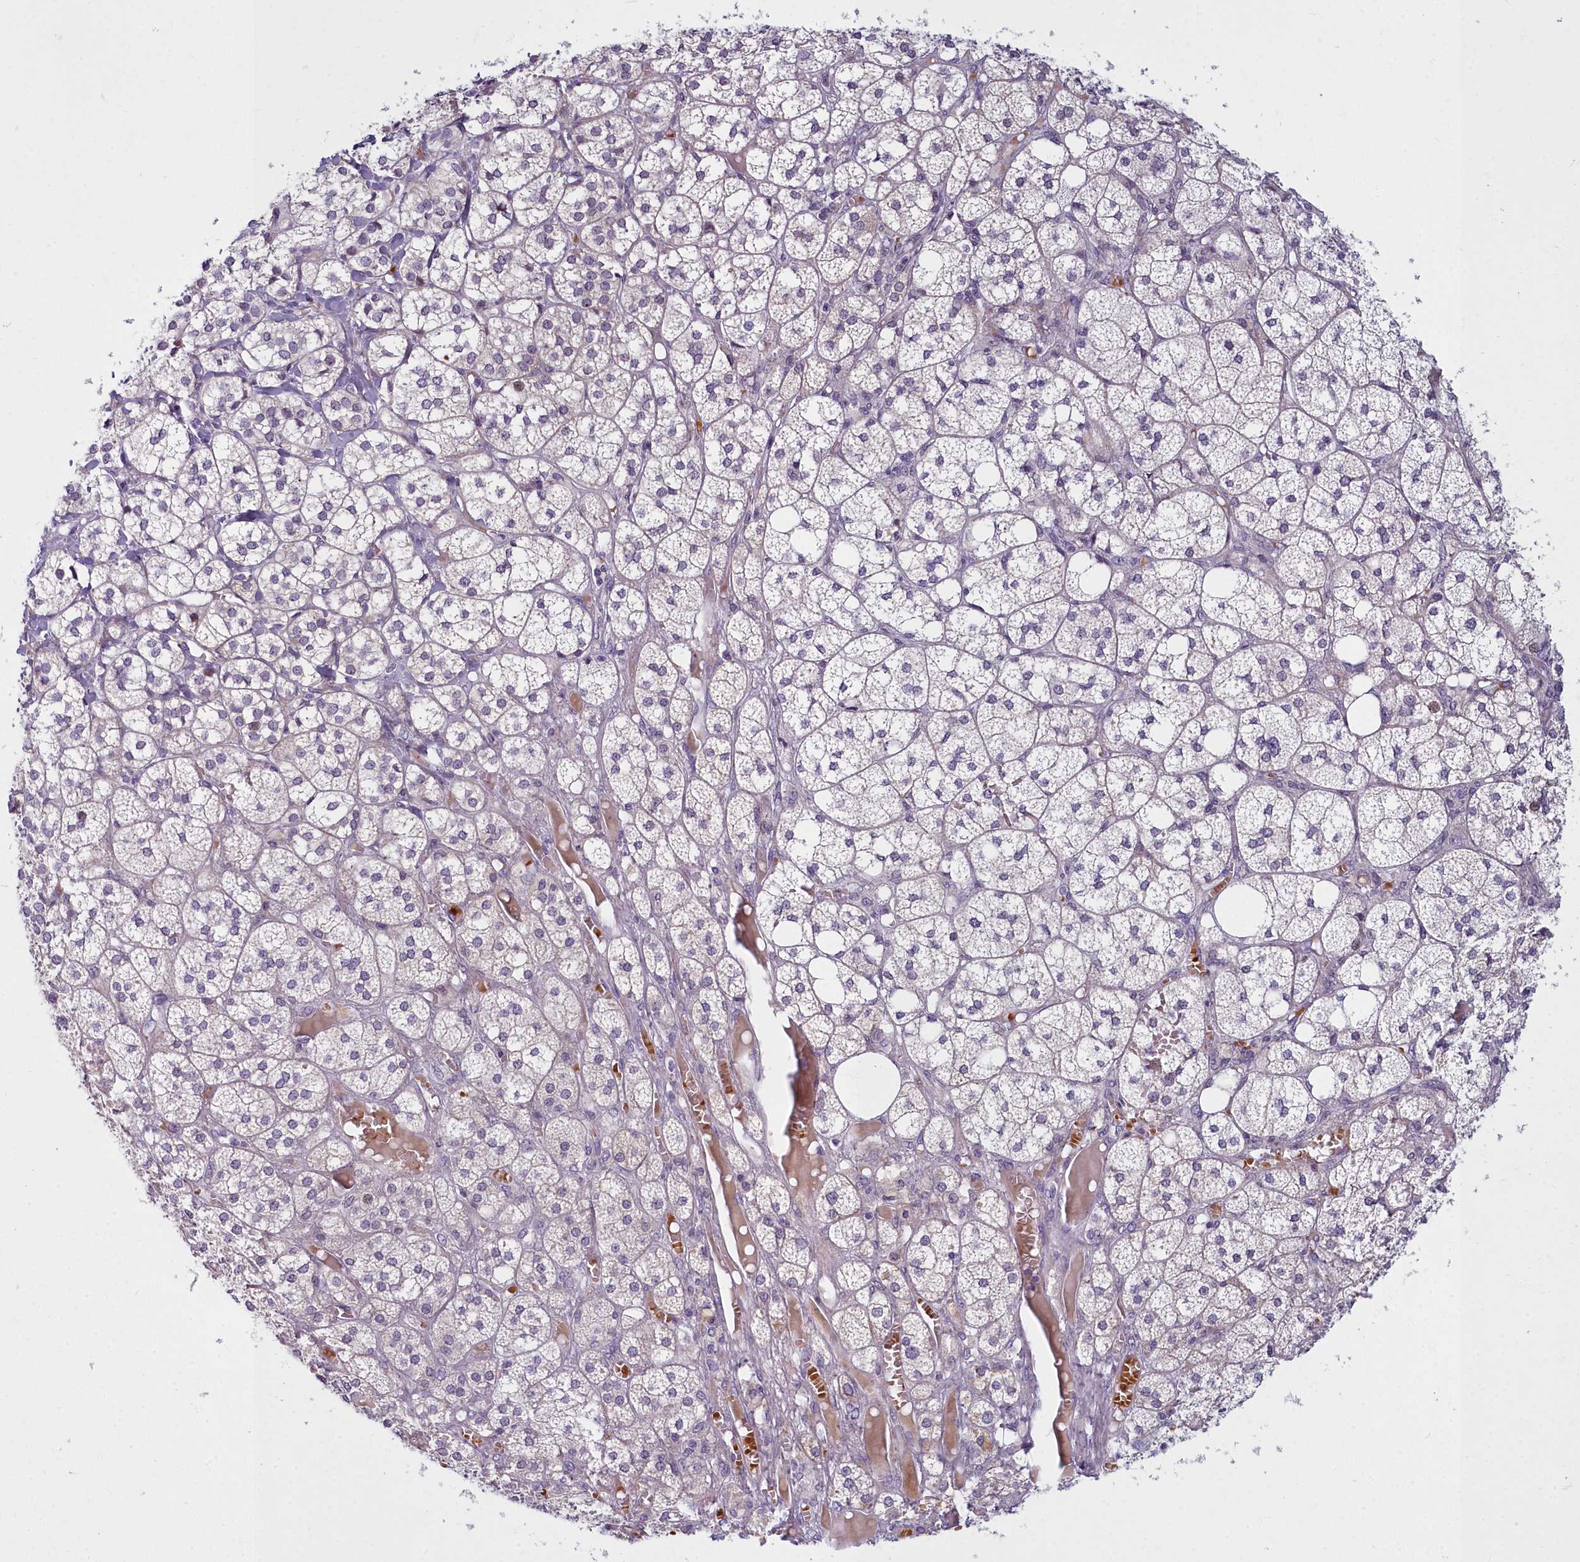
{"staining": {"intensity": "moderate", "quantity": "<25%", "location": "cytoplasmic/membranous"}, "tissue": "adrenal gland", "cell_type": "Glandular cells", "image_type": "normal", "snomed": [{"axis": "morphology", "description": "Normal tissue, NOS"}, {"axis": "topography", "description": "Adrenal gland"}], "caption": "Moderate cytoplasmic/membranous positivity for a protein is identified in approximately <25% of glandular cells of unremarkable adrenal gland using IHC.", "gene": "ARL15", "patient": {"sex": "female", "age": 61}}